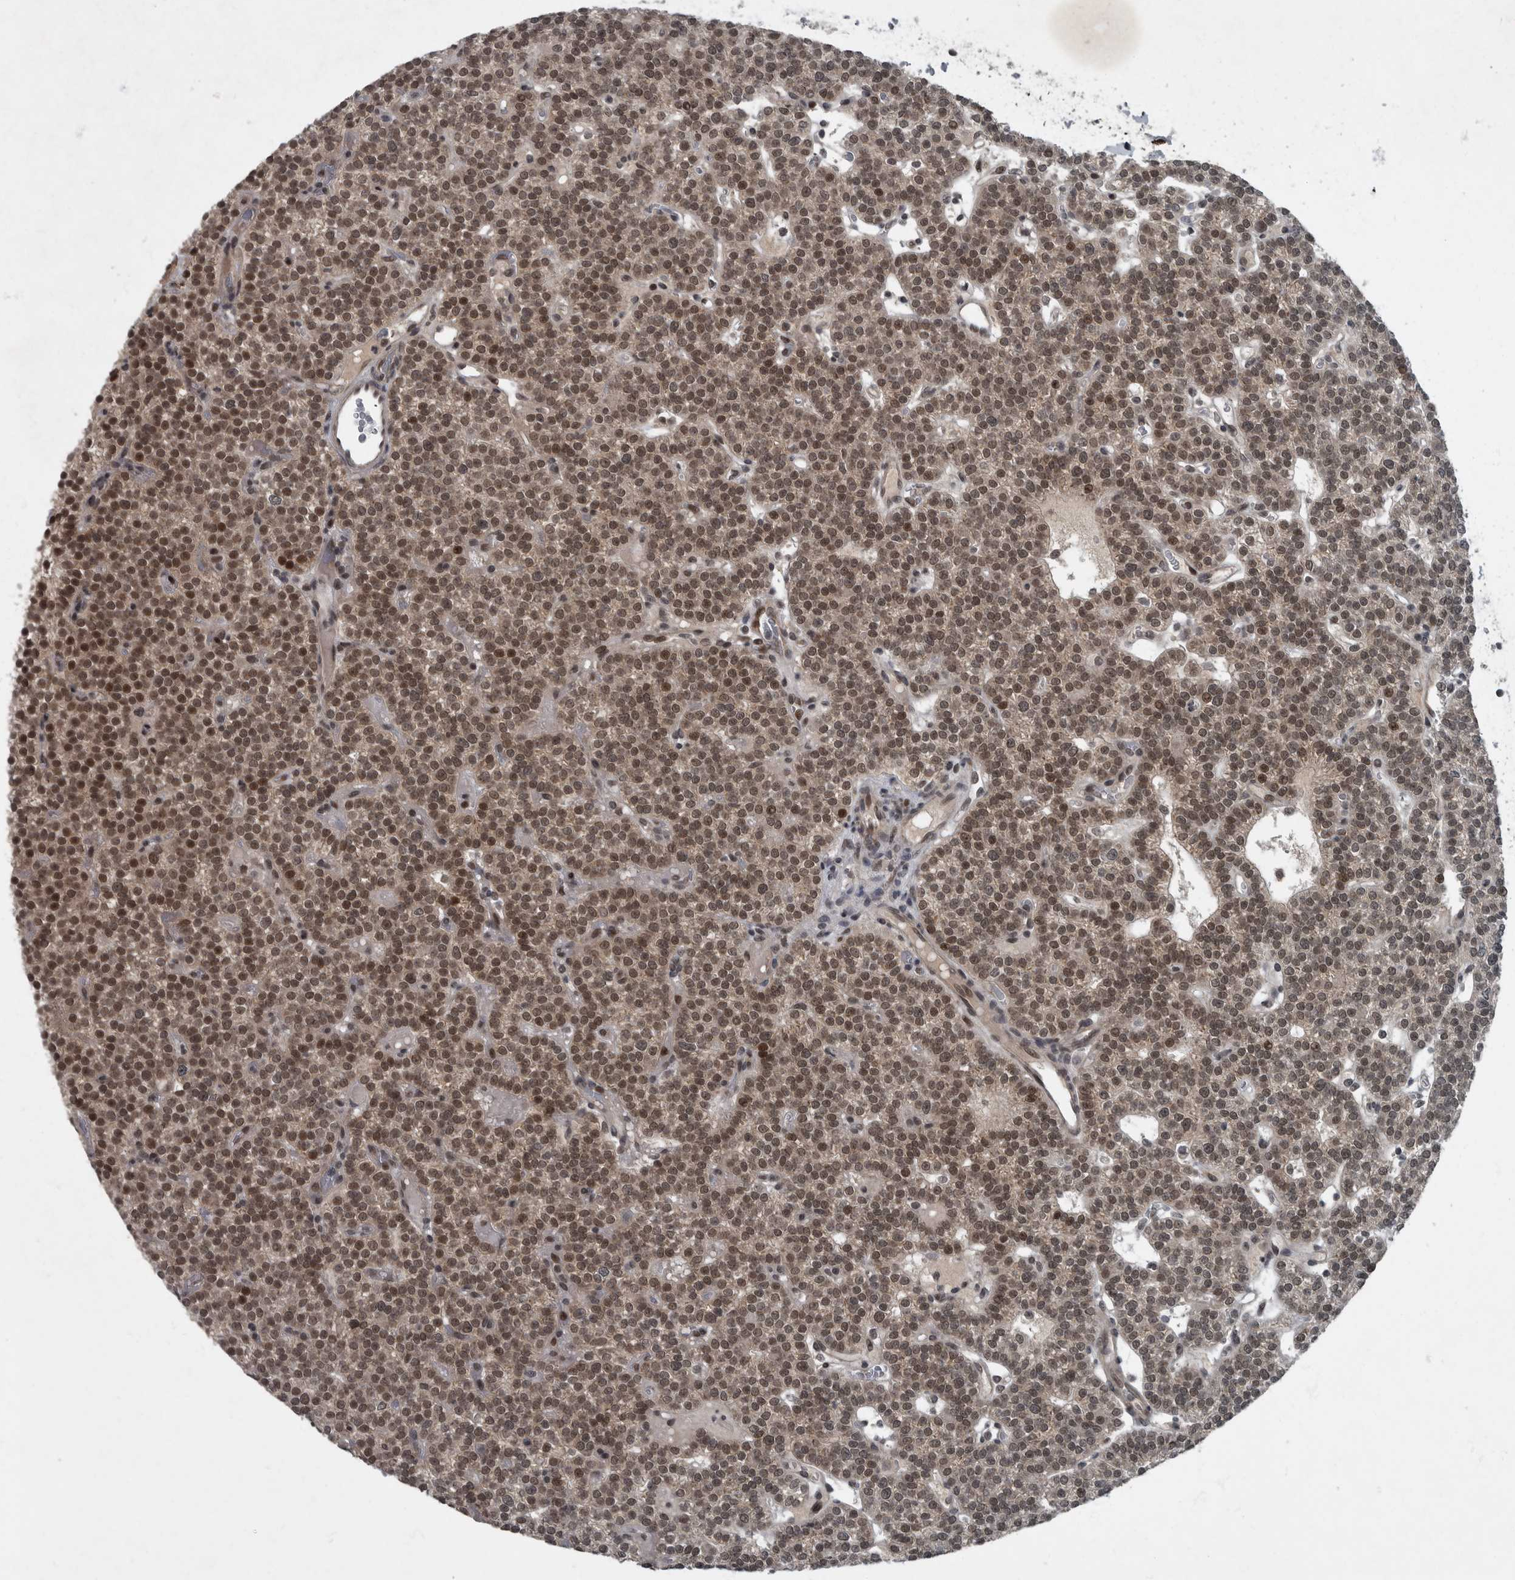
{"staining": {"intensity": "strong", "quantity": ">75%", "location": "nuclear"}, "tissue": "parathyroid gland", "cell_type": "Glandular cells", "image_type": "normal", "snomed": [{"axis": "morphology", "description": "Normal tissue, NOS"}, {"axis": "topography", "description": "Parathyroid gland"}], "caption": "Protein analysis of normal parathyroid gland shows strong nuclear staining in about >75% of glandular cells.", "gene": "WDR33", "patient": {"sex": "male", "age": 83}}